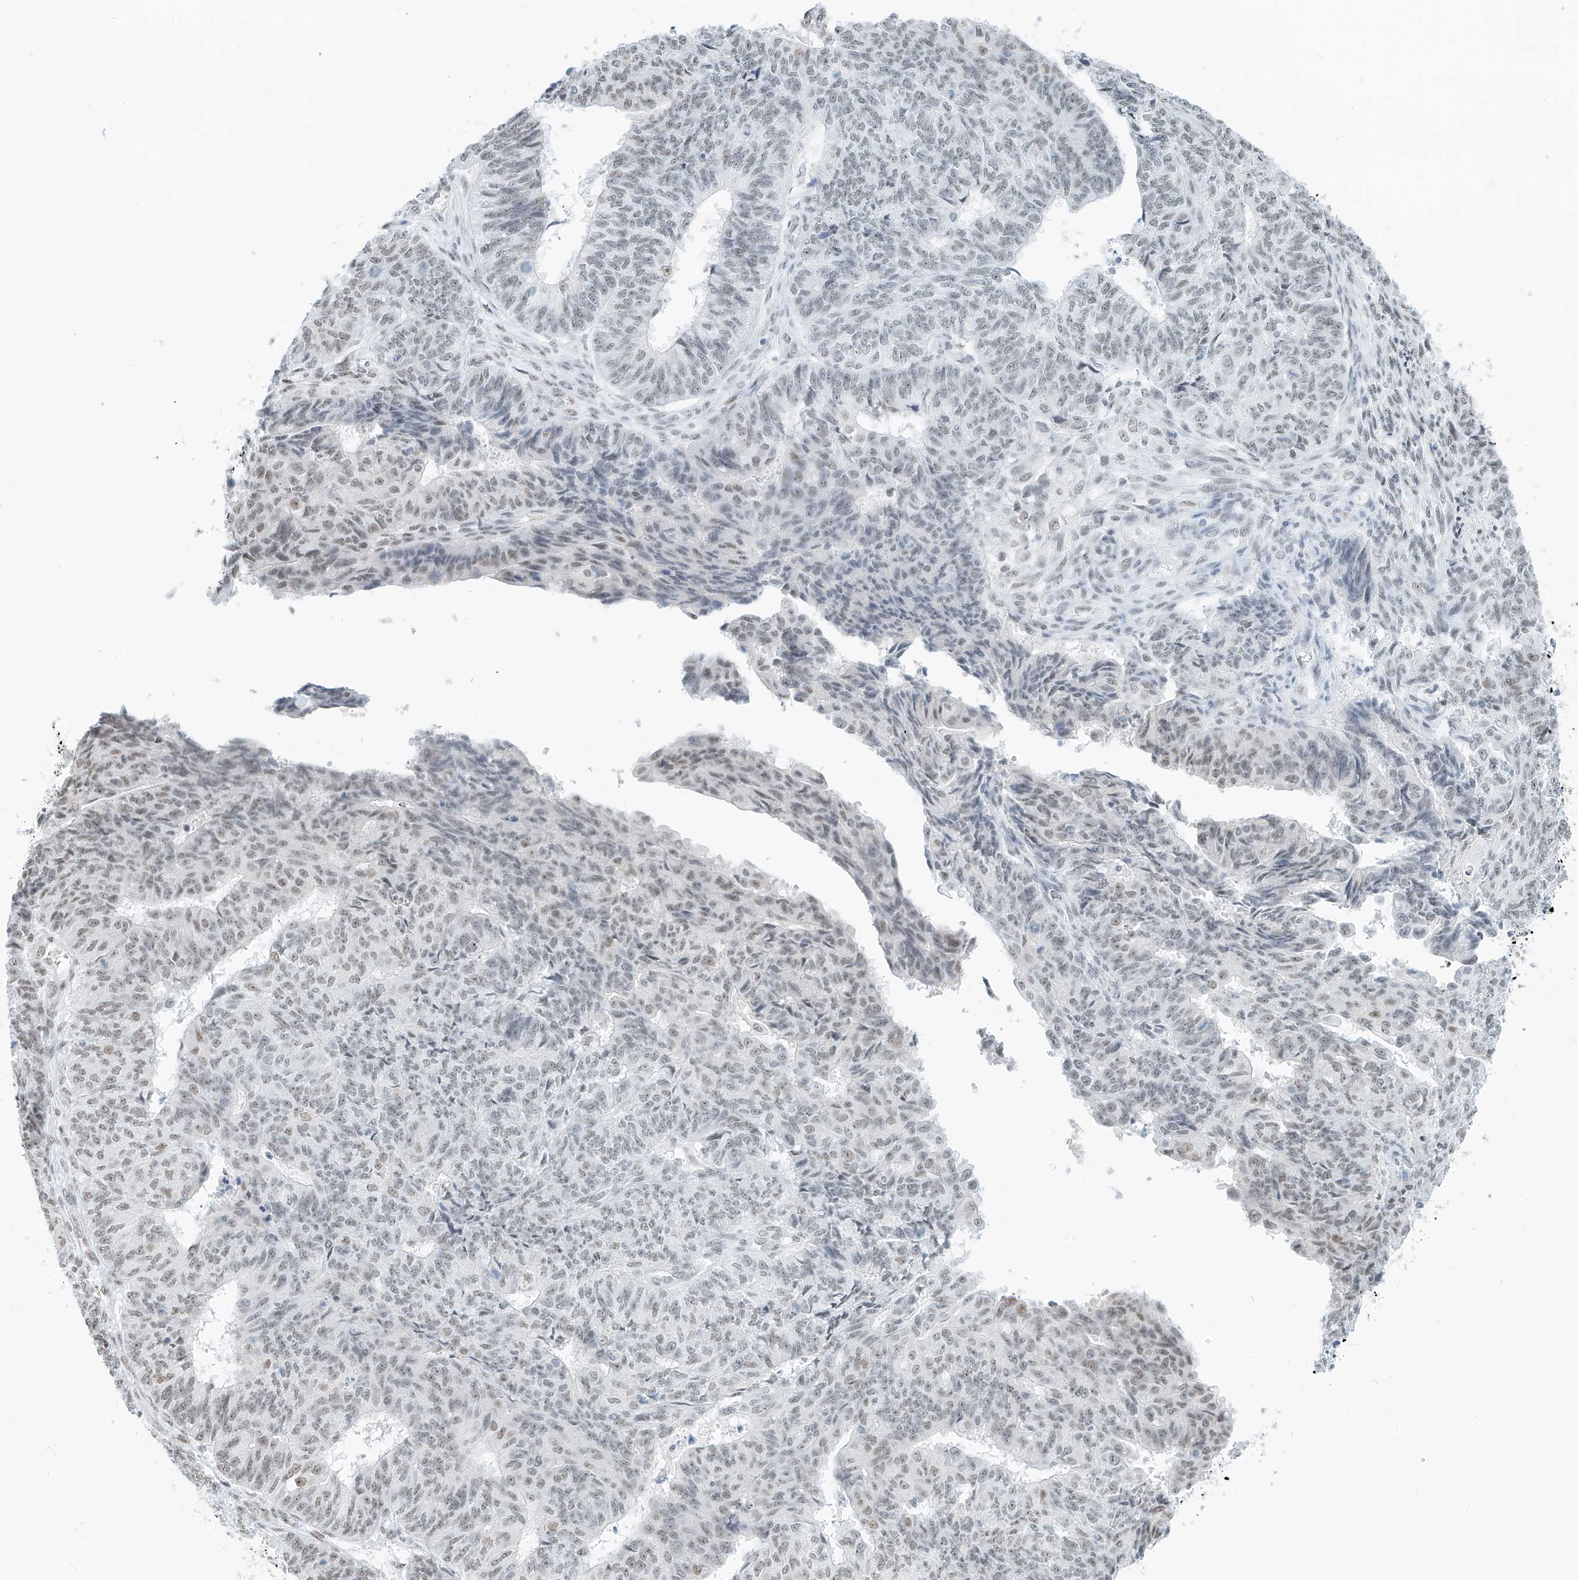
{"staining": {"intensity": "weak", "quantity": "25%-75%", "location": "nuclear"}, "tissue": "endometrial cancer", "cell_type": "Tumor cells", "image_type": "cancer", "snomed": [{"axis": "morphology", "description": "Adenocarcinoma, NOS"}, {"axis": "topography", "description": "Endometrium"}], "caption": "This micrograph demonstrates immunohistochemistry staining of endometrial cancer, with low weak nuclear positivity in approximately 25%-75% of tumor cells.", "gene": "PGC", "patient": {"sex": "female", "age": 32}}